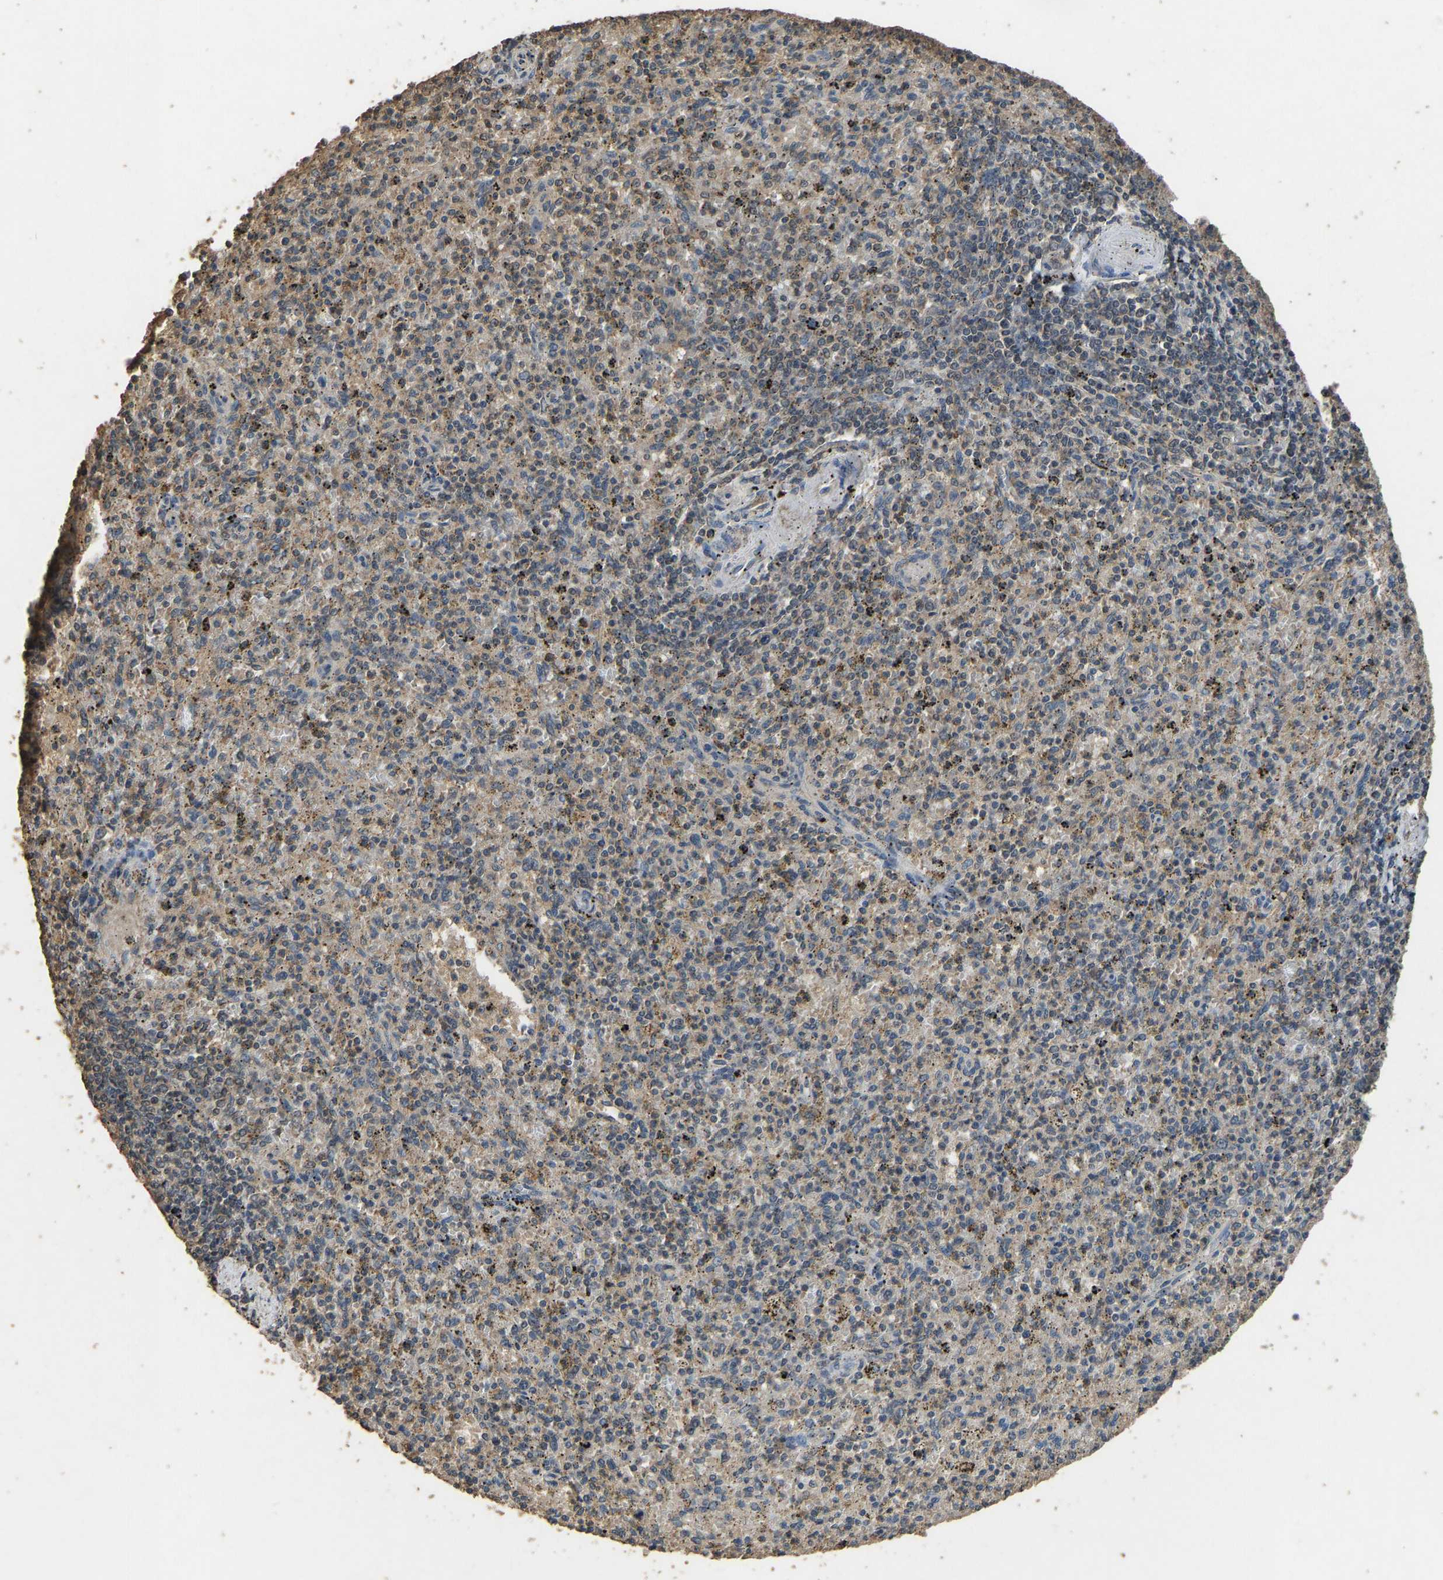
{"staining": {"intensity": "negative", "quantity": "none", "location": "none"}, "tissue": "spleen", "cell_type": "Cells in red pulp", "image_type": "normal", "snomed": [{"axis": "morphology", "description": "Normal tissue, NOS"}, {"axis": "topography", "description": "Spleen"}], "caption": "Protein analysis of normal spleen reveals no significant expression in cells in red pulp.", "gene": "CIDEC", "patient": {"sex": "male", "age": 72}}